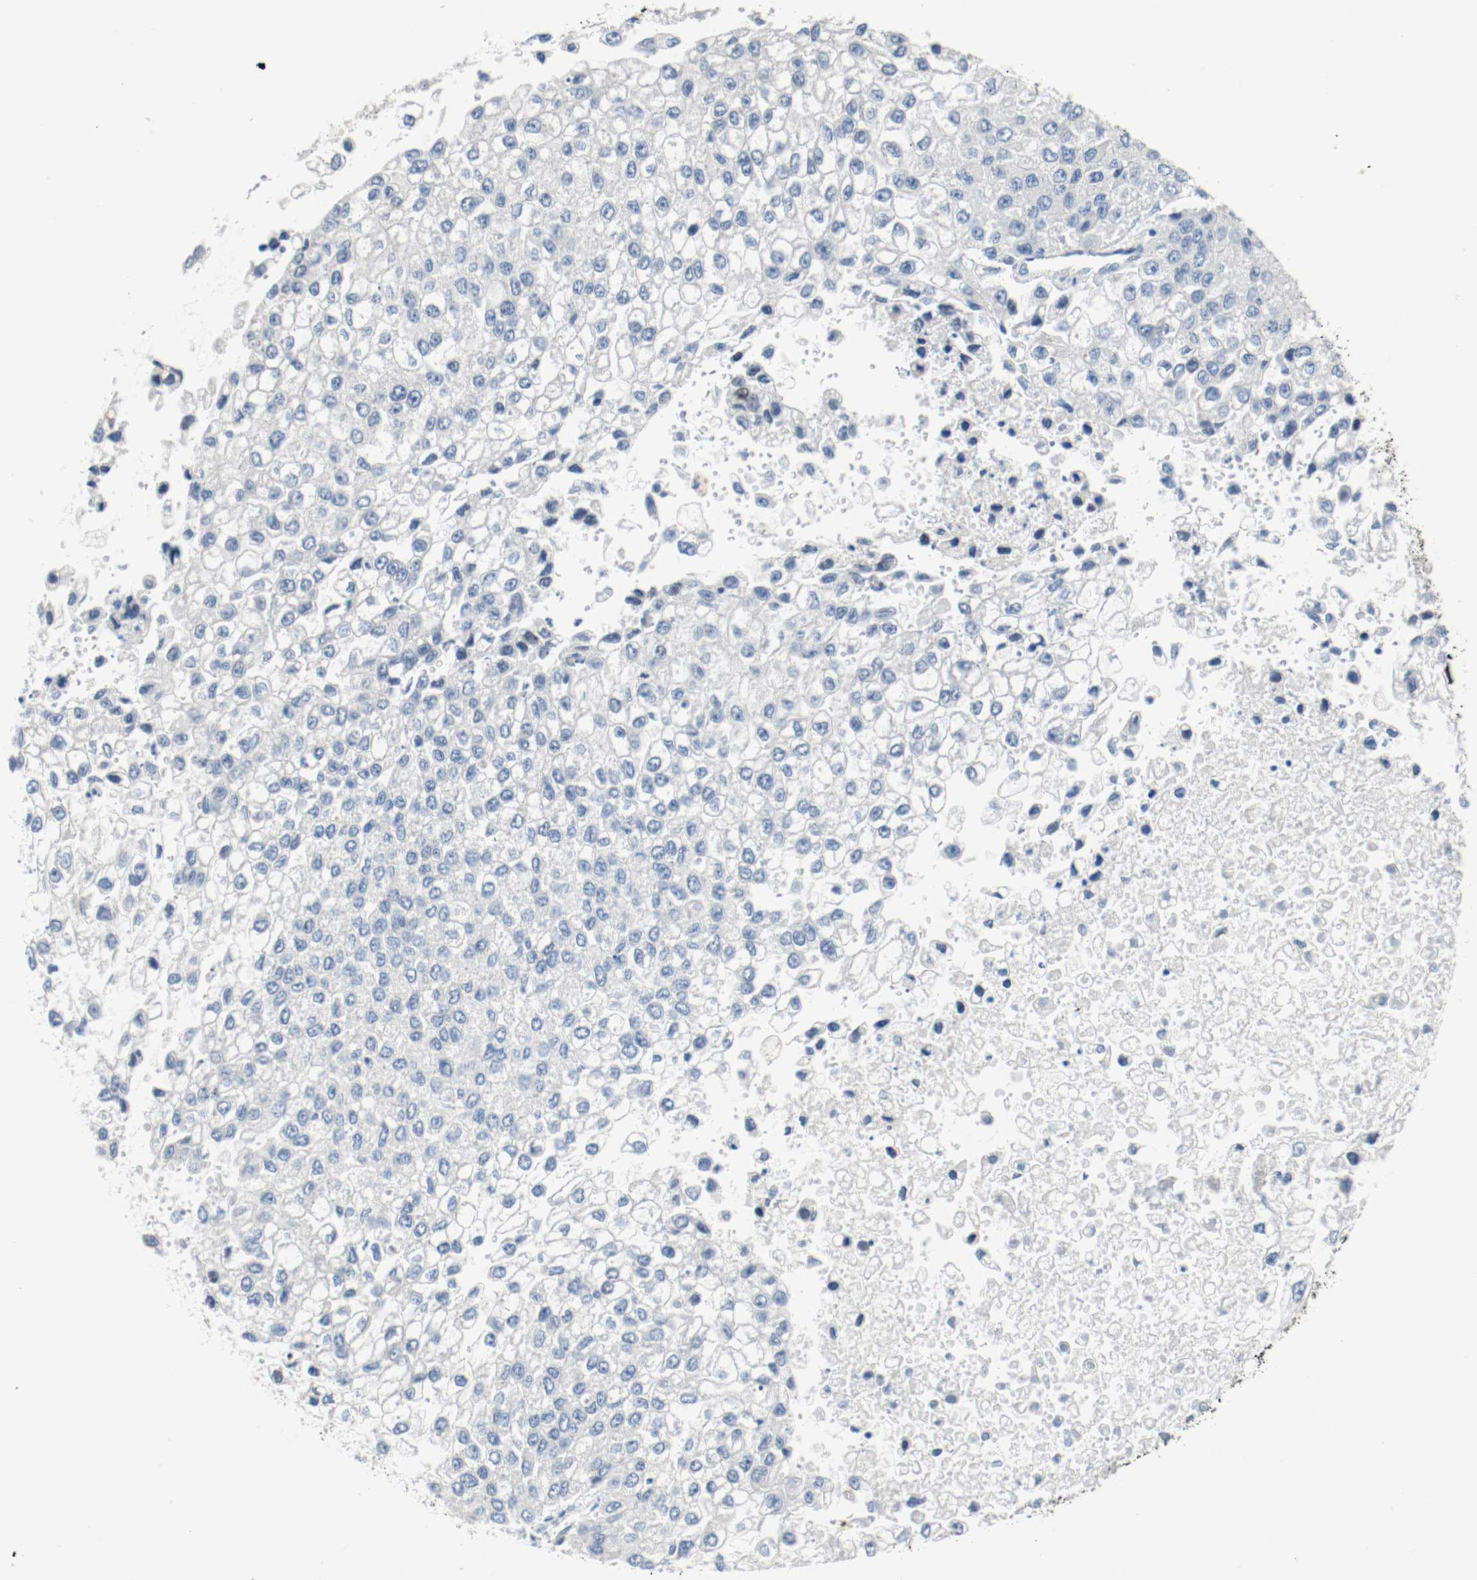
{"staining": {"intensity": "negative", "quantity": "none", "location": "none"}, "tissue": "liver cancer", "cell_type": "Tumor cells", "image_type": "cancer", "snomed": [{"axis": "morphology", "description": "Carcinoma, Hepatocellular, NOS"}, {"axis": "topography", "description": "Liver"}], "caption": "Immunohistochemistry of liver cancer displays no expression in tumor cells. Brightfield microscopy of immunohistochemistry (IHC) stained with DAB (3,3'-diaminobenzidine) (brown) and hematoxylin (blue), captured at high magnification.", "gene": "ASH1L", "patient": {"sex": "female", "age": 66}}